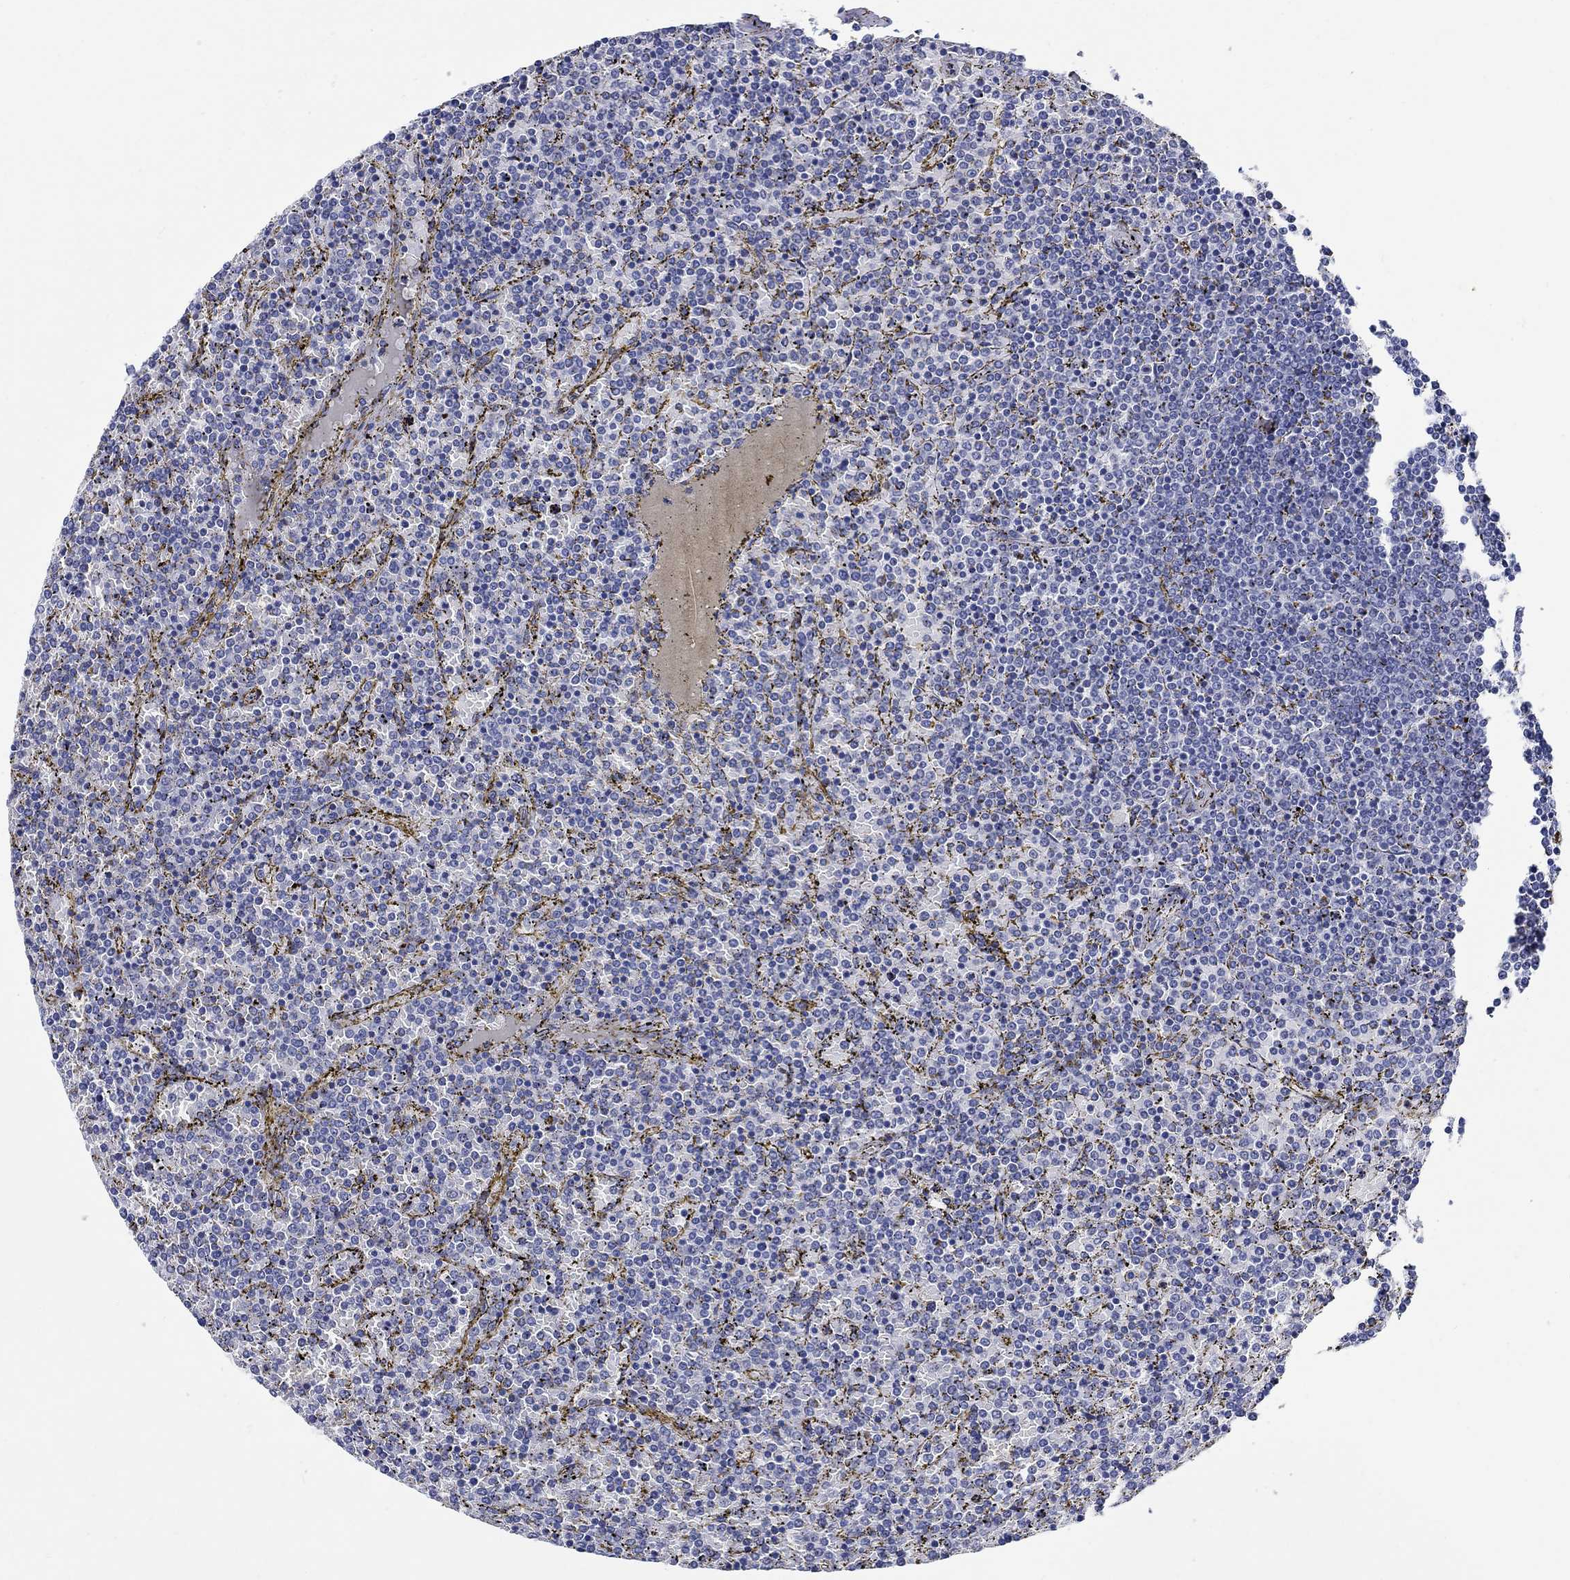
{"staining": {"intensity": "negative", "quantity": "none", "location": "none"}, "tissue": "lymphoma", "cell_type": "Tumor cells", "image_type": "cancer", "snomed": [{"axis": "morphology", "description": "Malignant lymphoma, non-Hodgkin's type, Low grade"}, {"axis": "topography", "description": "Spleen"}], "caption": "Immunohistochemical staining of low-grade malignant lymphoma, non-Hodgkin's type reveals no significant expression in tumor cells.", "gene": "MC2R", "patient": {"sex": "female", "age": 77}}